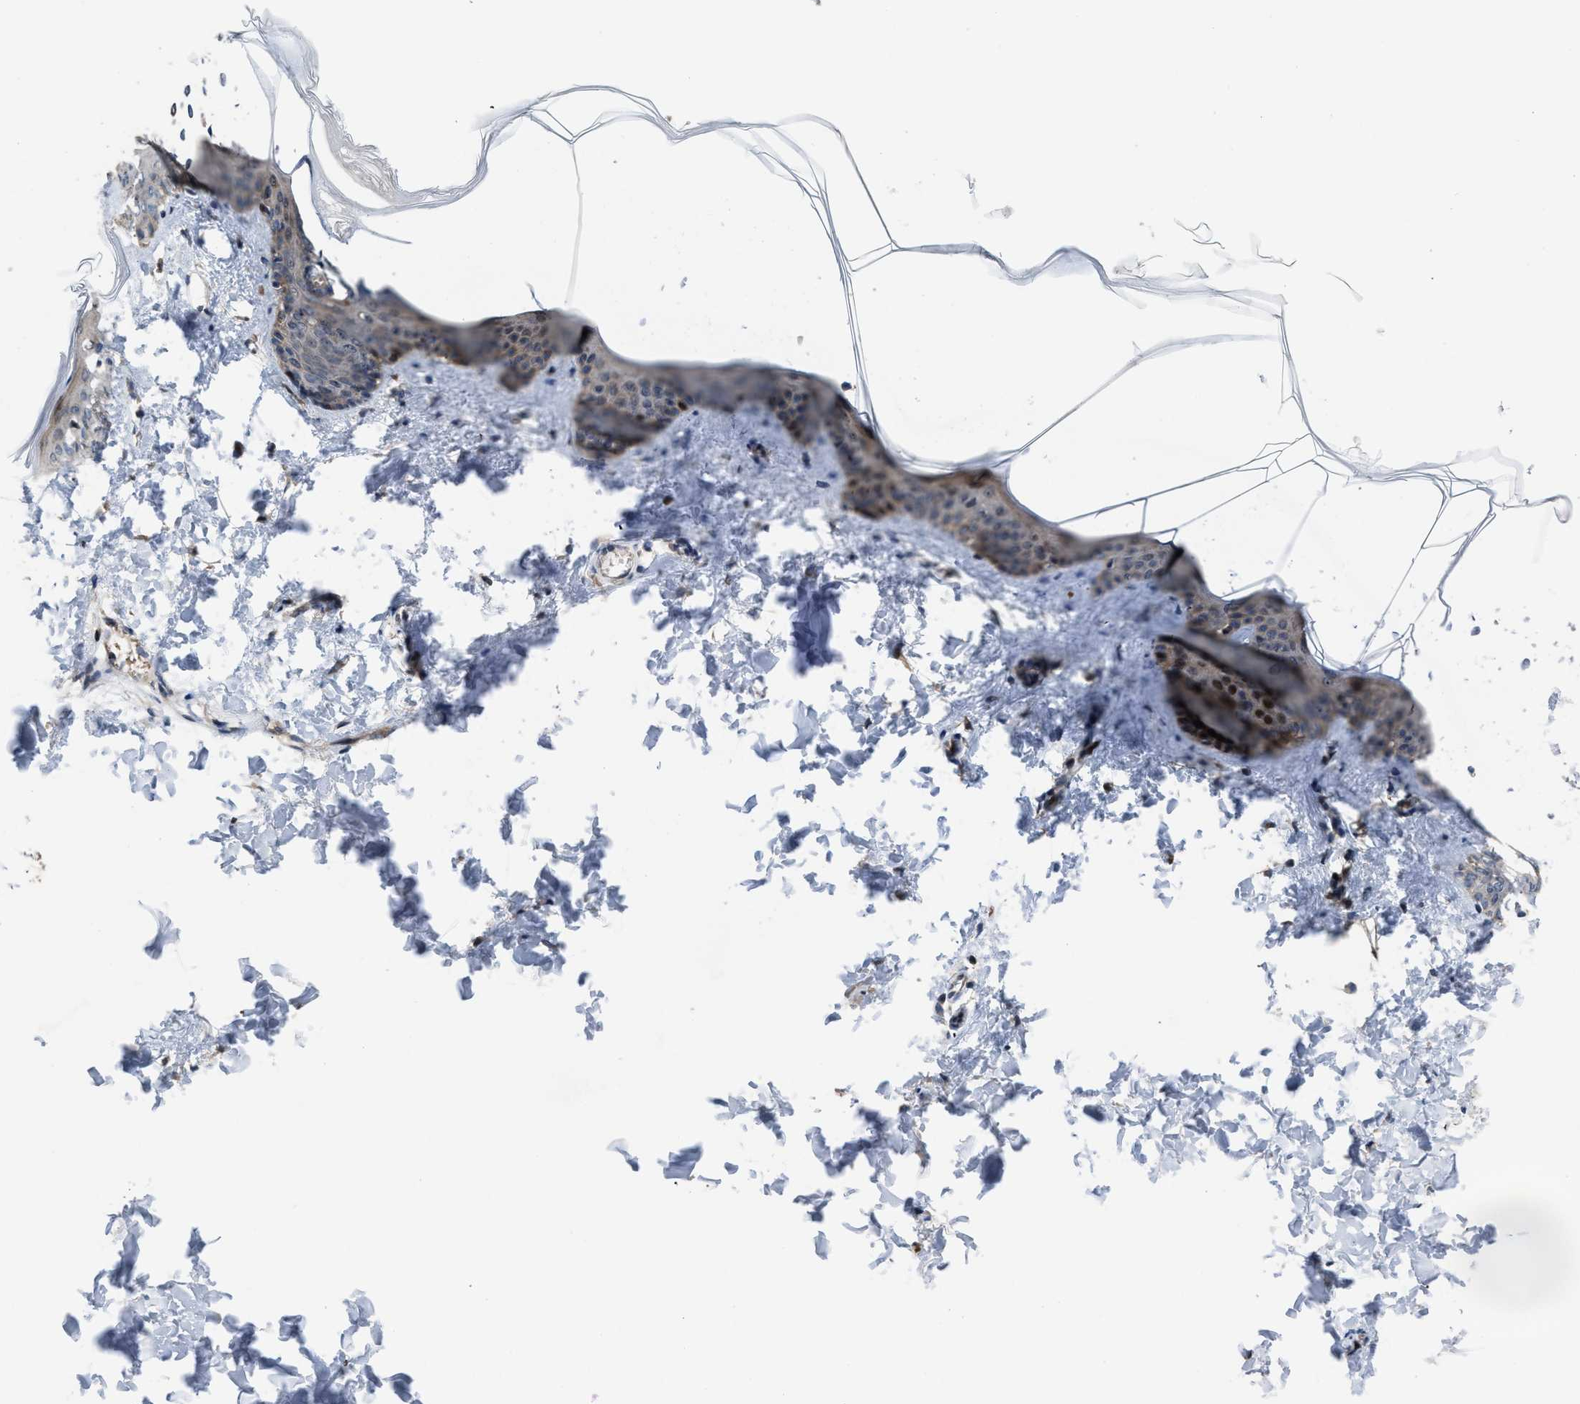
{"staining": {"intensity": "weak", "quantity": ">75%", "location": "cytoplasmic/membranous"}, "tissue": "skin", "cell_type": "Fibroblasts", "image_type": "normal", "snomed": [{"axis": "morphology", "description": "Normal tissue, NOS"}, {"axis": "topography", "description": "Skin"}], "caption": "An IHC micrograph of unremarkable tissue is shown. Protein staining in brown highlights weak cytoplasmic/membranous positivity in skin within fibroblasts. The protein is shown in brown color, while the nuclei are stained blue.", "gene": "HAUS6", "patient": {"sex": "female", "age": 17}}